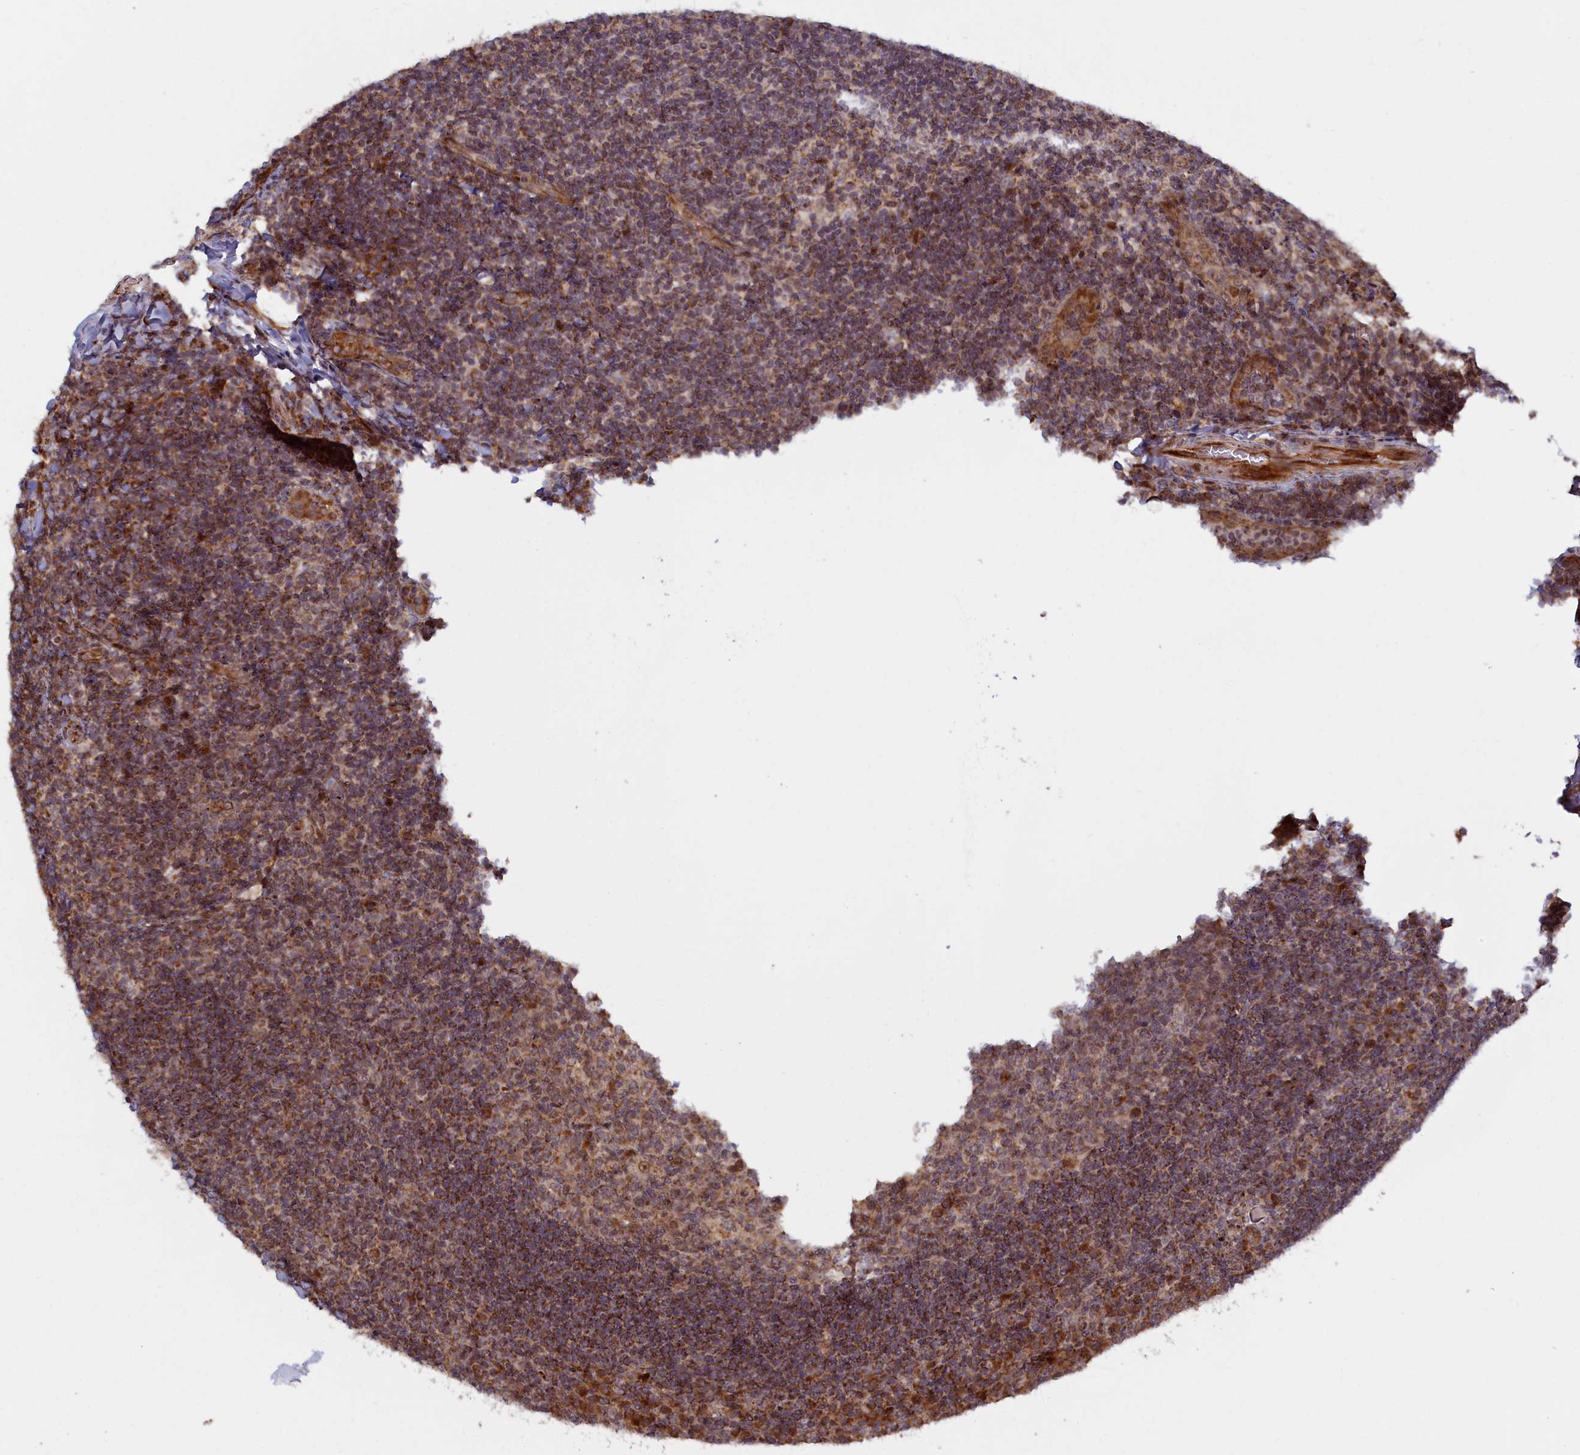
{"staining": {"intensity": "weak", "quantity": "<25%", "location": "cytoplasmic/membranous"}, "tissue": "tonsil", "cell_type": "Germinal center cells", "image_type": "normal", "snomed": [{"axis": "morphology", "description": "Normal tissue, NOS"}, {"axis": "topography", "description": "Tonsil"}], "caption": "This is an IHC histopathology image of unremarkable tonsil. There is no expression in germinal center cells.", "gene": "PLA2G10", "patient": {"sex": "male", "age": 17}}